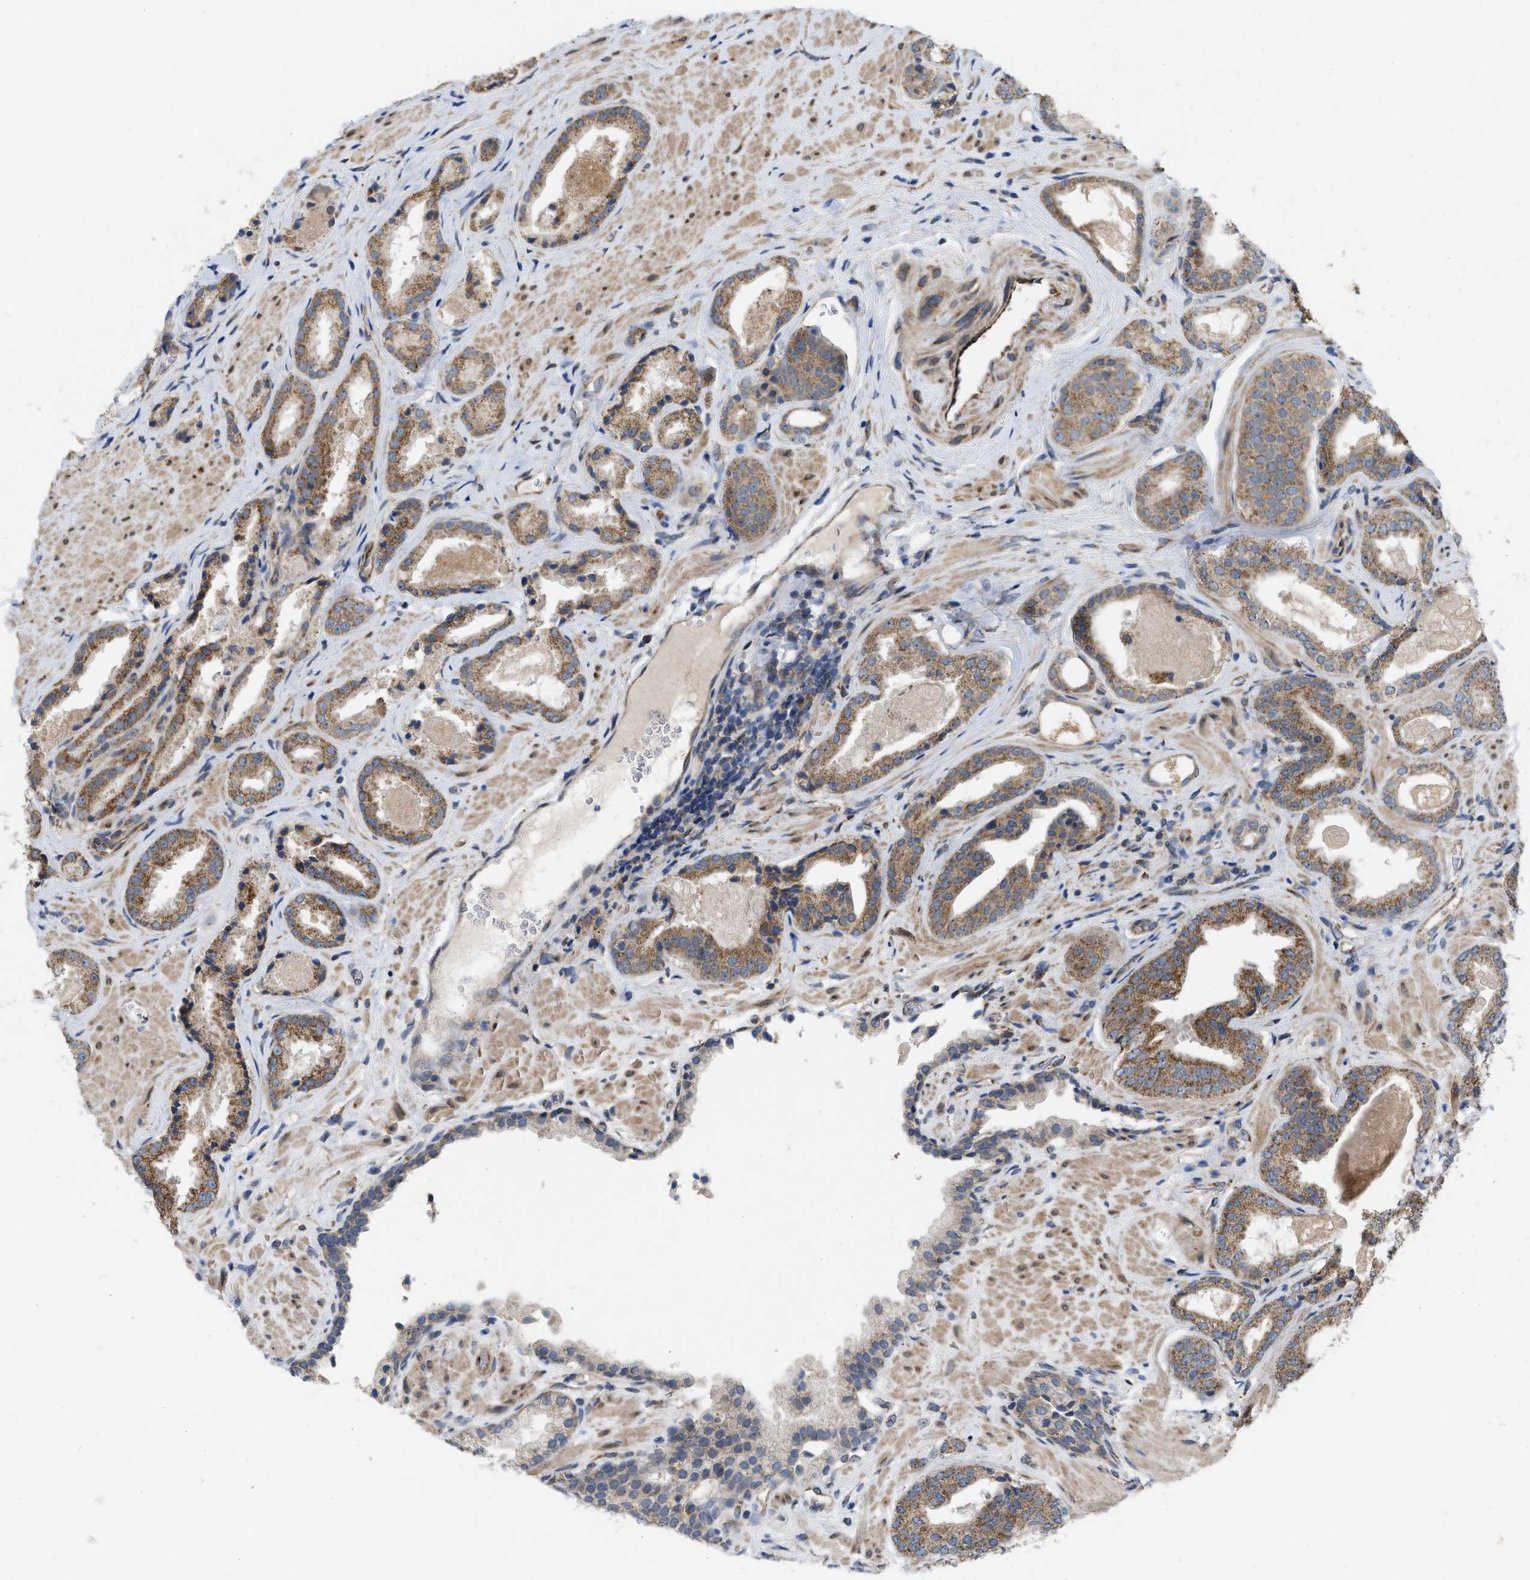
{"staining": {"intensity": "moderate", "quantity": ">75%", "location": "cytoplasmic/membranous"}, "tissue": "prostate cancer", "cell_type": "Tumor cells", "image_type": "cancer", "snomed": [{"axis": "morphology", "description": "Adenocarcinoma, Low grade"}, {"axis": "topography", "description": "Prostate"}], "caption": "Immunohistochemical staining of prostate cancer displays moderate cytoplasmic/membranous protein staining in approximately >75% of tumor cells. The staining was performed using DAB (3,3'-diaminobenzidine) to visualize the protein expression in brown, while the nuclei were stained in blue with hematoxylin (Magnification: 20x).", "gene": "EOGT", "patient": {"sex": "male", "age": 71}}